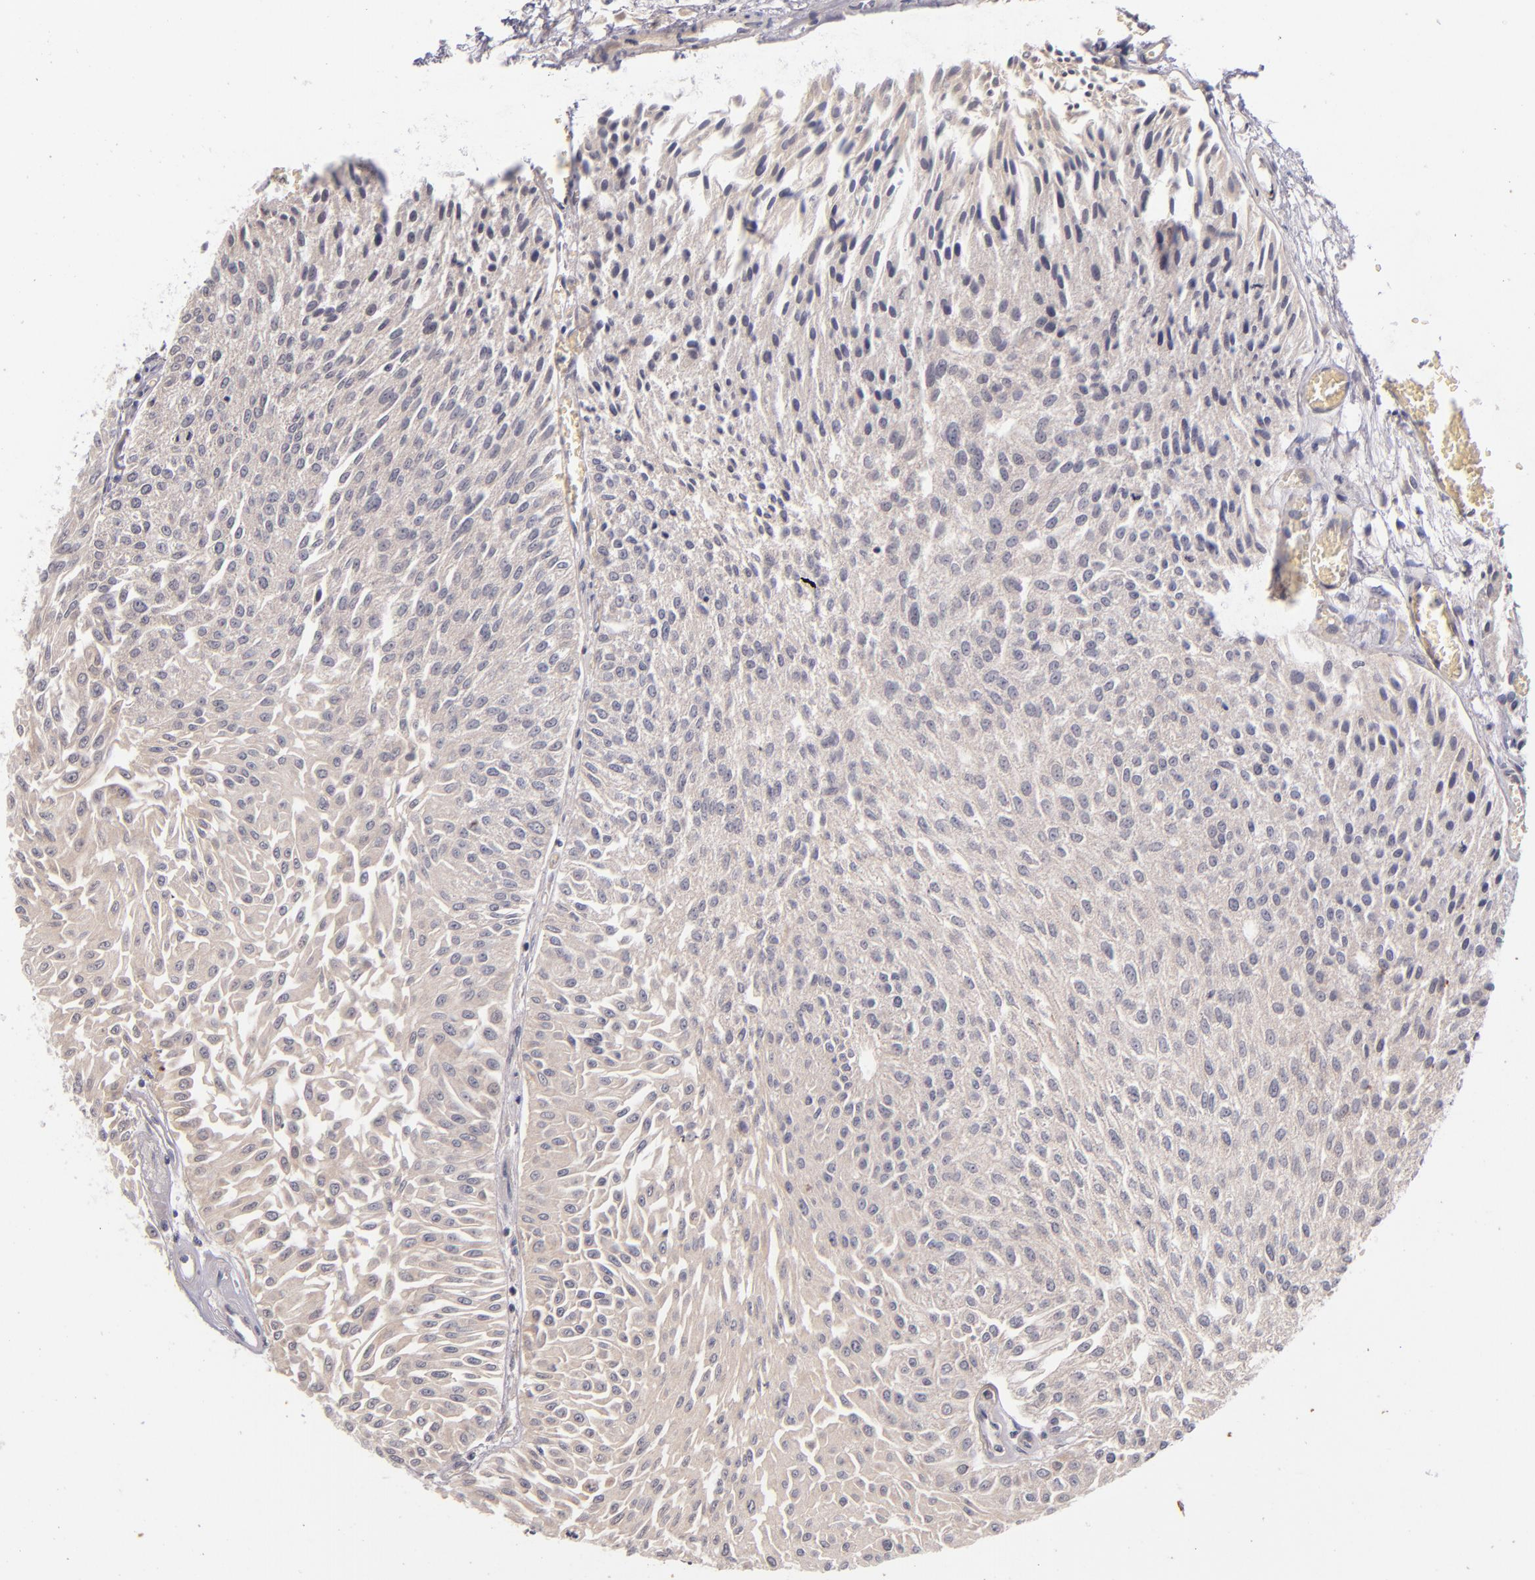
{"staining": {"intensity": "weak", "quantity": "25%-75%", "location": "cytoplasmic/membranous"}, "tissue": "urothelial cancer", "cell_type": "Tumor cells", "image_type": "cancer", "snomed": [{"axis": "morphology", "description": "Urothelial carcinoma, Low grade"}, {"axis": "topography", "description": "Urinary bladder"}], "caption": "The immunohistochemical stain shows weak cytoplasmic/membranous positivity in tumor cells of urothelial cancer tissue.", "gene": "TSC2", "patient": {"sex": "male", "age": 86}}